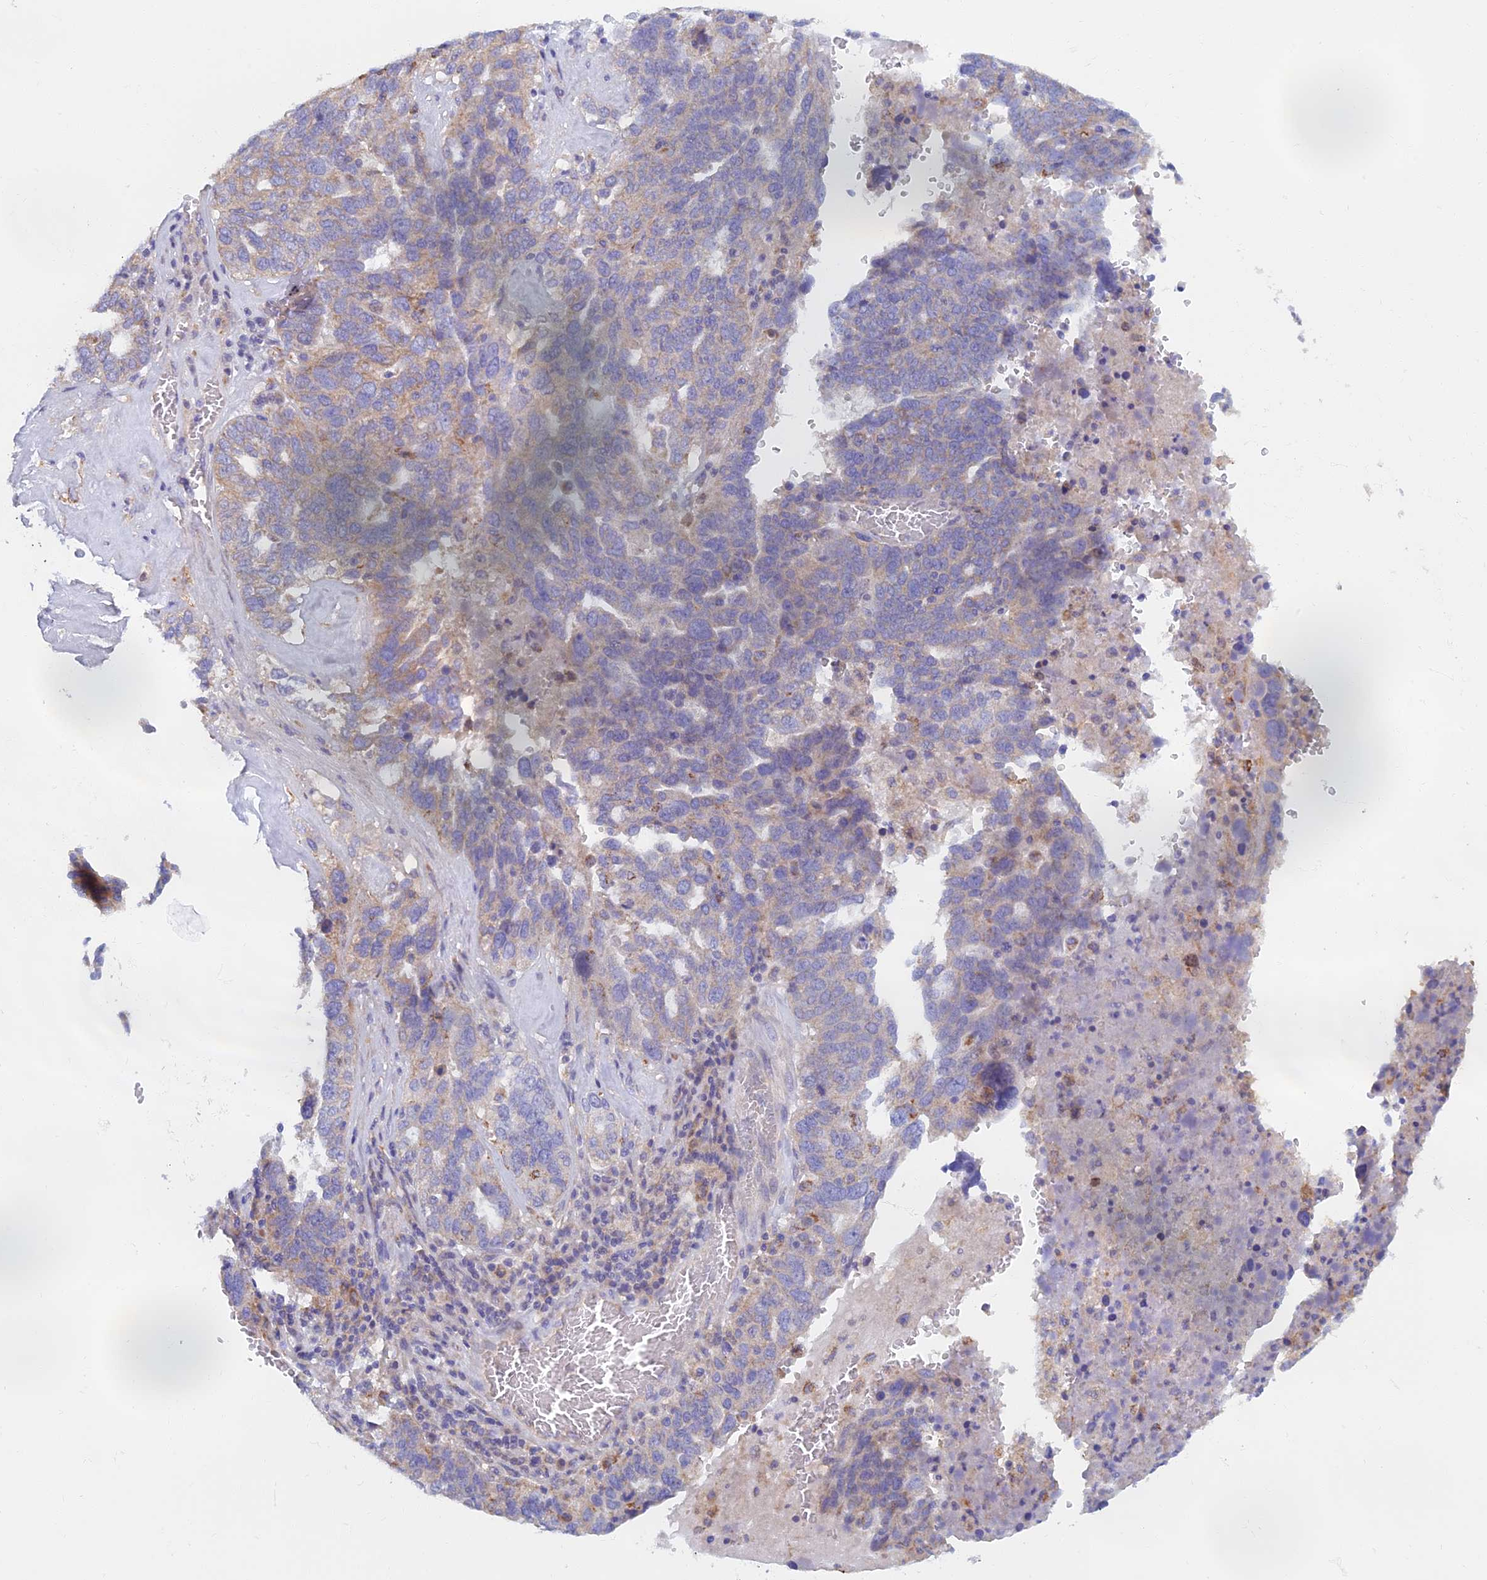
{"staining": {"intensity": "weak", "quantity": "<25%", "location": "cytoplasmic/membranous"}, "tissue": "ovarian cancer", "cell_type": "Tumor cells", "image_type": "cancer", "snomed": [{"axis": "morphology", "description": "Cystadenocarcinoma, serous, NOS"}, {"axis": "topography", "description": "Ovary"}], "caption": "Immunohistochemistry (IHC) histopathology image of neoplastic tissue: human ovarian cancer stained with DAB displays no significant protein positivity in tumor cells.", "gene": "TMEM44", "patient": {"sex": "female", "age": 59}}